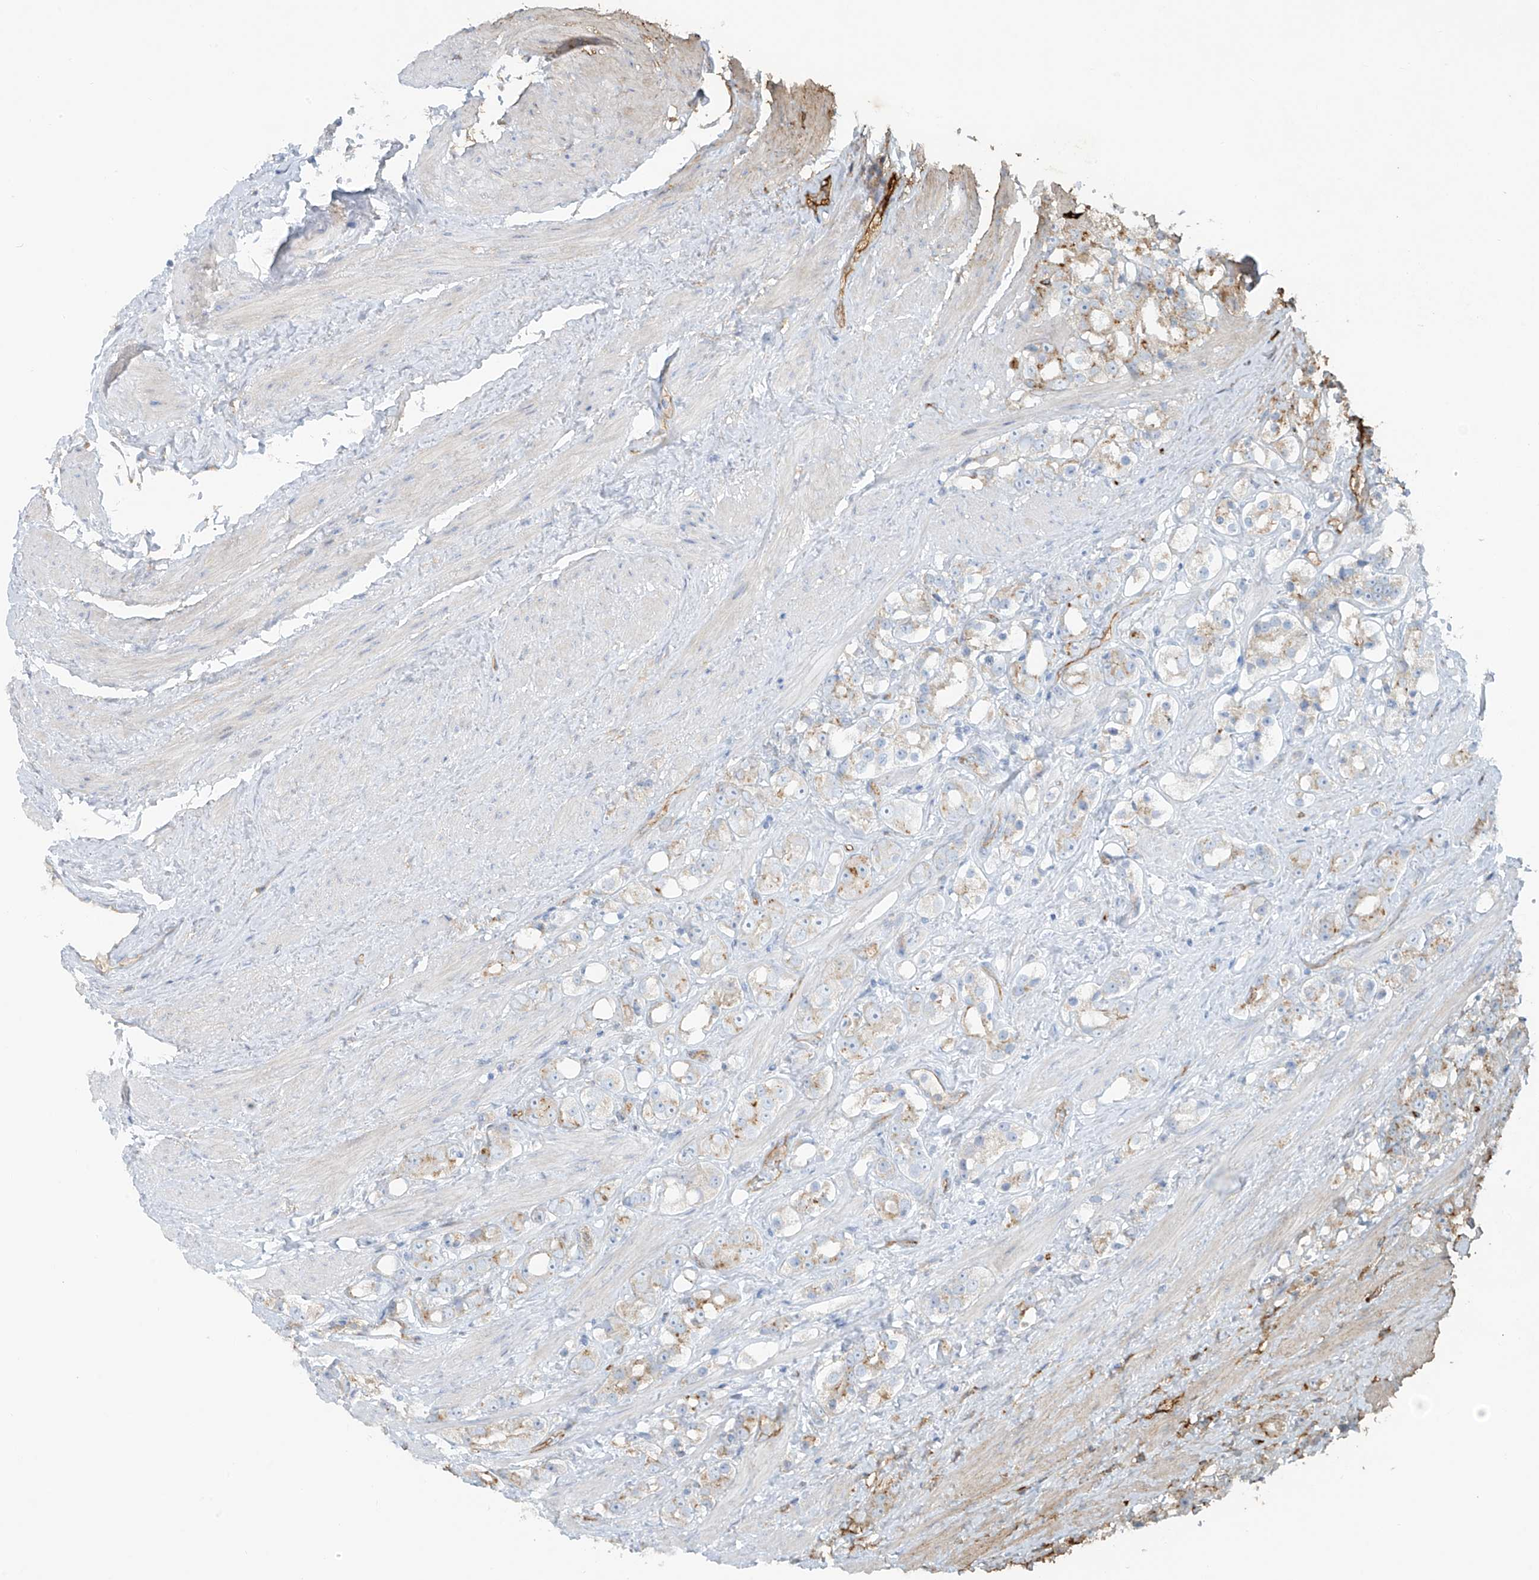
{"staining": {"intensity": "weak", "quantity": "<25%", "location": "cytoplasmic/membranous"}, "tissue": "prostate cancer", "cell_type": "Tumor cells", "image_type": "cancer", "snomed": [{"axis": "morphology", "description": "Adenocarcinoma, NOS"}, {"axis": "topography", "description": "Prostate"}], "caption": "IHC histopathology image of neoplastic tissue: prostate adenocarcinoma stained with DAB (3,3'-diaminobenzidine) displays no significant protein staining in tumor cells. (Brightfield microscopy of DAB (3,3'-diaminobenzidine) IHC at high magnification).", "gene": "VAMP5", "patient": {"sex": "male", "age": 79}}